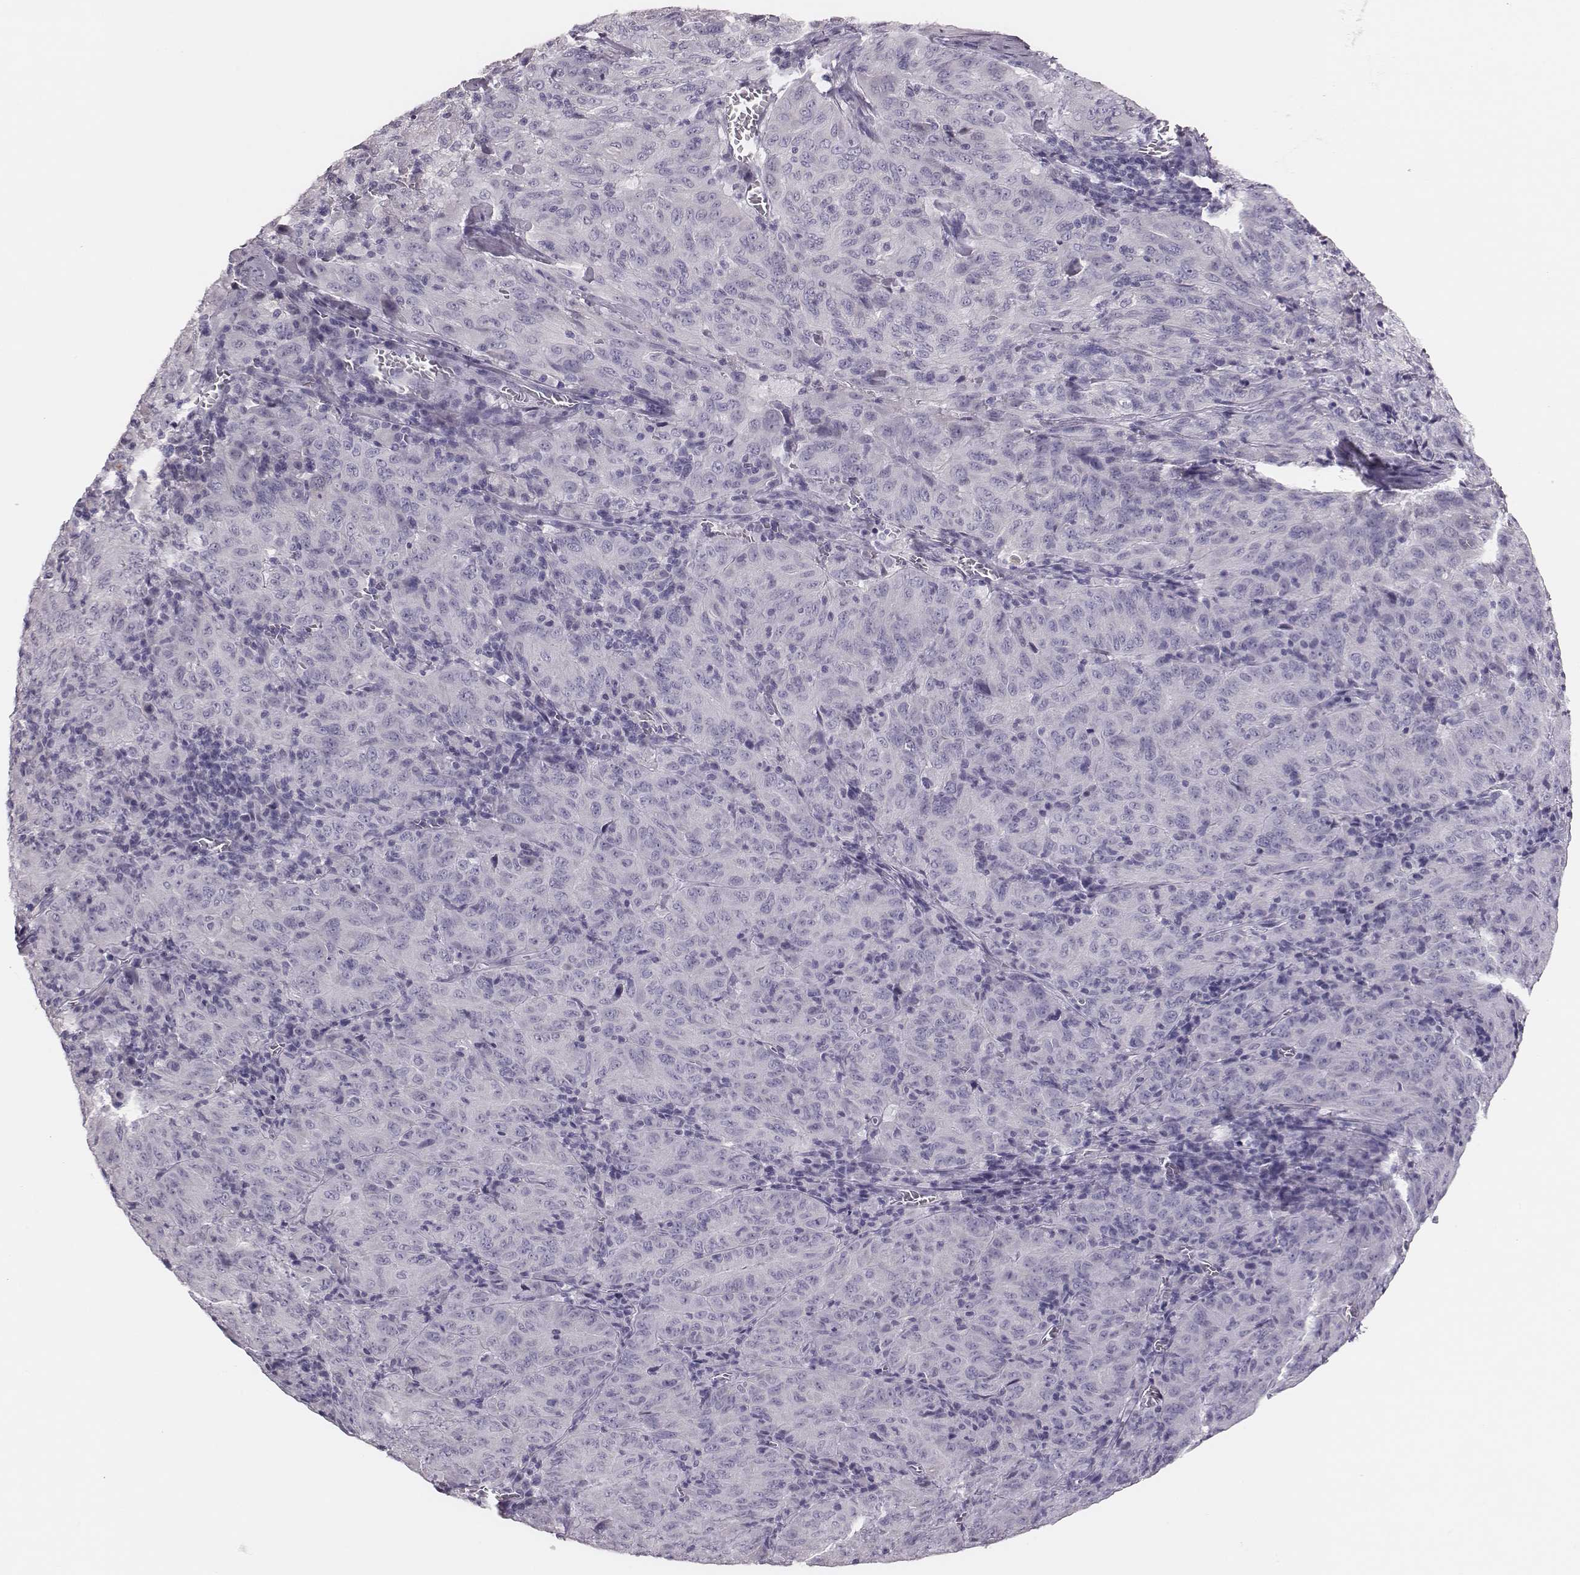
{"staining": {"intensity": "negative", "quantity": "none", "location": "none"}, "tissue": "pancreatic cancer", "cell_type": "Tumor cells", "image_type": "cancer", "snomed": [{"axis": "morphology", "description": "Adenocarcinoma, NOS"}, {"axis": "topography", "description": "Pancreas"}], "caption": "This is an IHC histopathology image of human pancreatic adenocarcinoma. There is no expression in tumor cells.", "gene": "H1-6", "patient": {"sex": "male", "age": 63}}